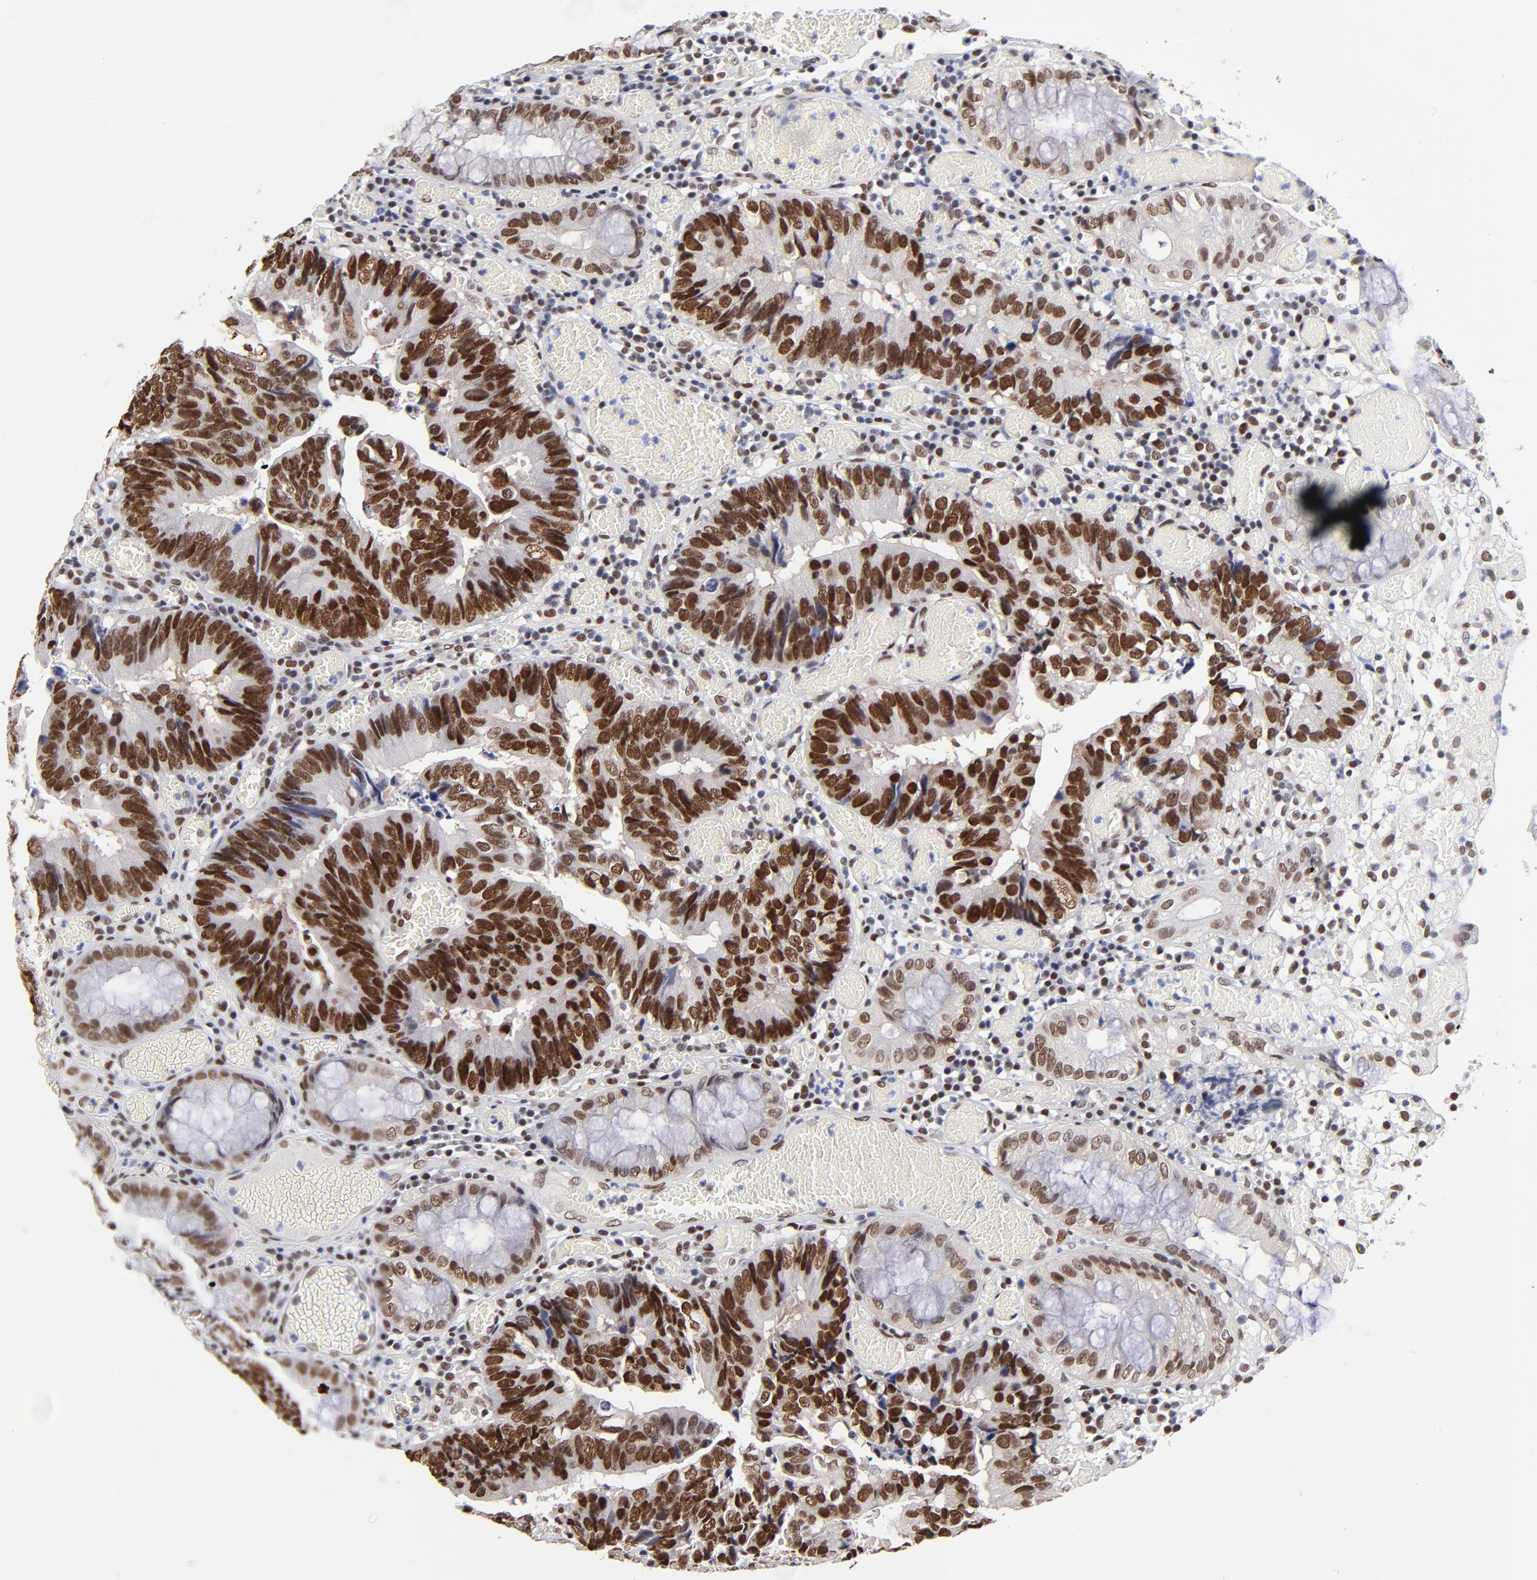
{"staining": {"intensity": "strong", "quantity": ">75%", "location": "nuclear"}, "tissue": "colorectal cancer", "cell_type": "Tumor cells", "image_type": "cancer", "snomed": [{"axis": "morphology", "description": "Adenocarcinoma, NOS"}, {"axis": "topography", "description": "Rectum"}], "caption": "Human colorectal cancer stained with a brown dye reveals strong nuclear positive expression in about >75% of tumor cells.", "gene": "ZMYM3", "patient": {"sex": "female", "age": 98}}